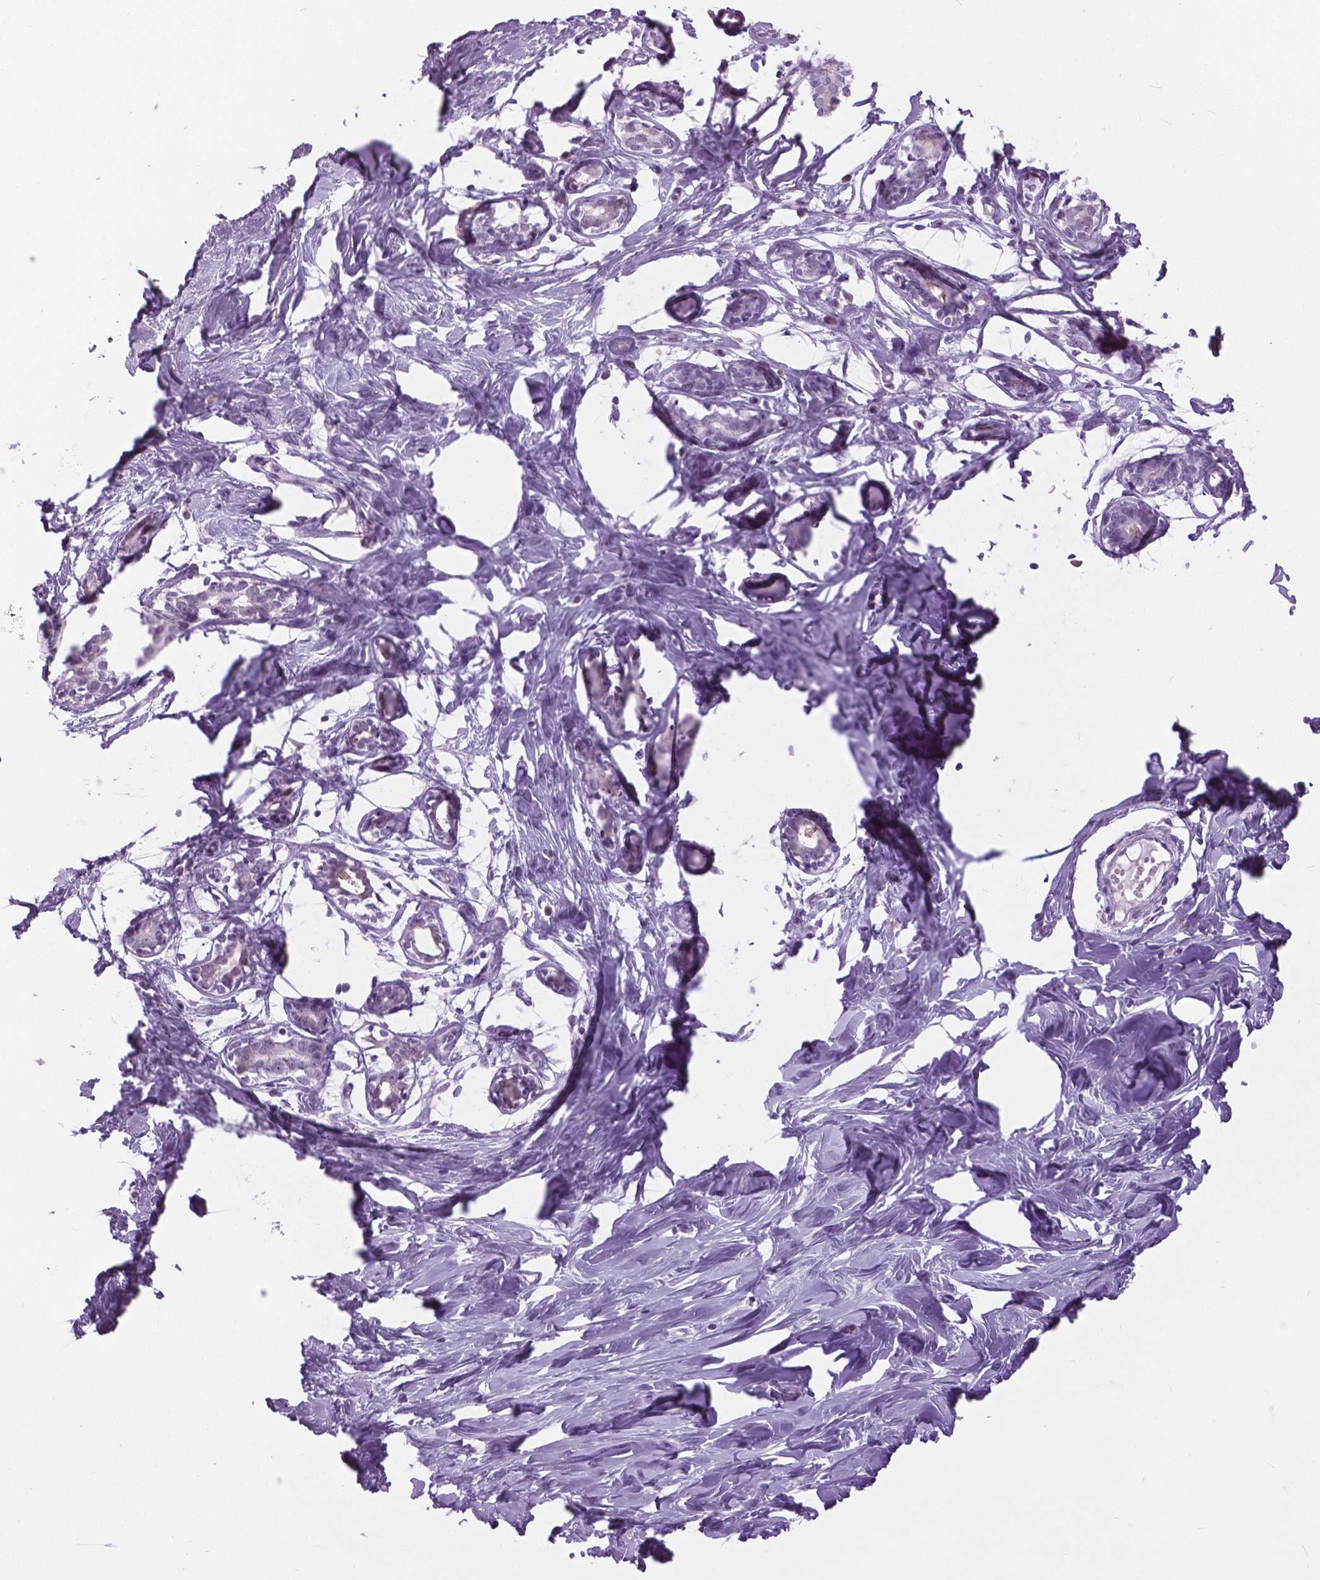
{"staining": {"intensity": "negative", "quantity": "none", "location": "none"}, "tissue": "breast", "cell_type": "Adipocytes", "image_type": "normal", "snomed": [{"axis": "morphology", "description": "Normal tissue, NOS"}, {"axis": "topography", "description": "Breast"}], "caption": "The IHC photomicrograph has no significant expression in adipocytes of breast. The staining was performed using DAB to visualize the protein expression in brown, while the nuclei were stained in blue with hematoxylin (Magnification: 20x).", "gene": "MYOM1", "patient": {"sex": "female", "age": 27}}